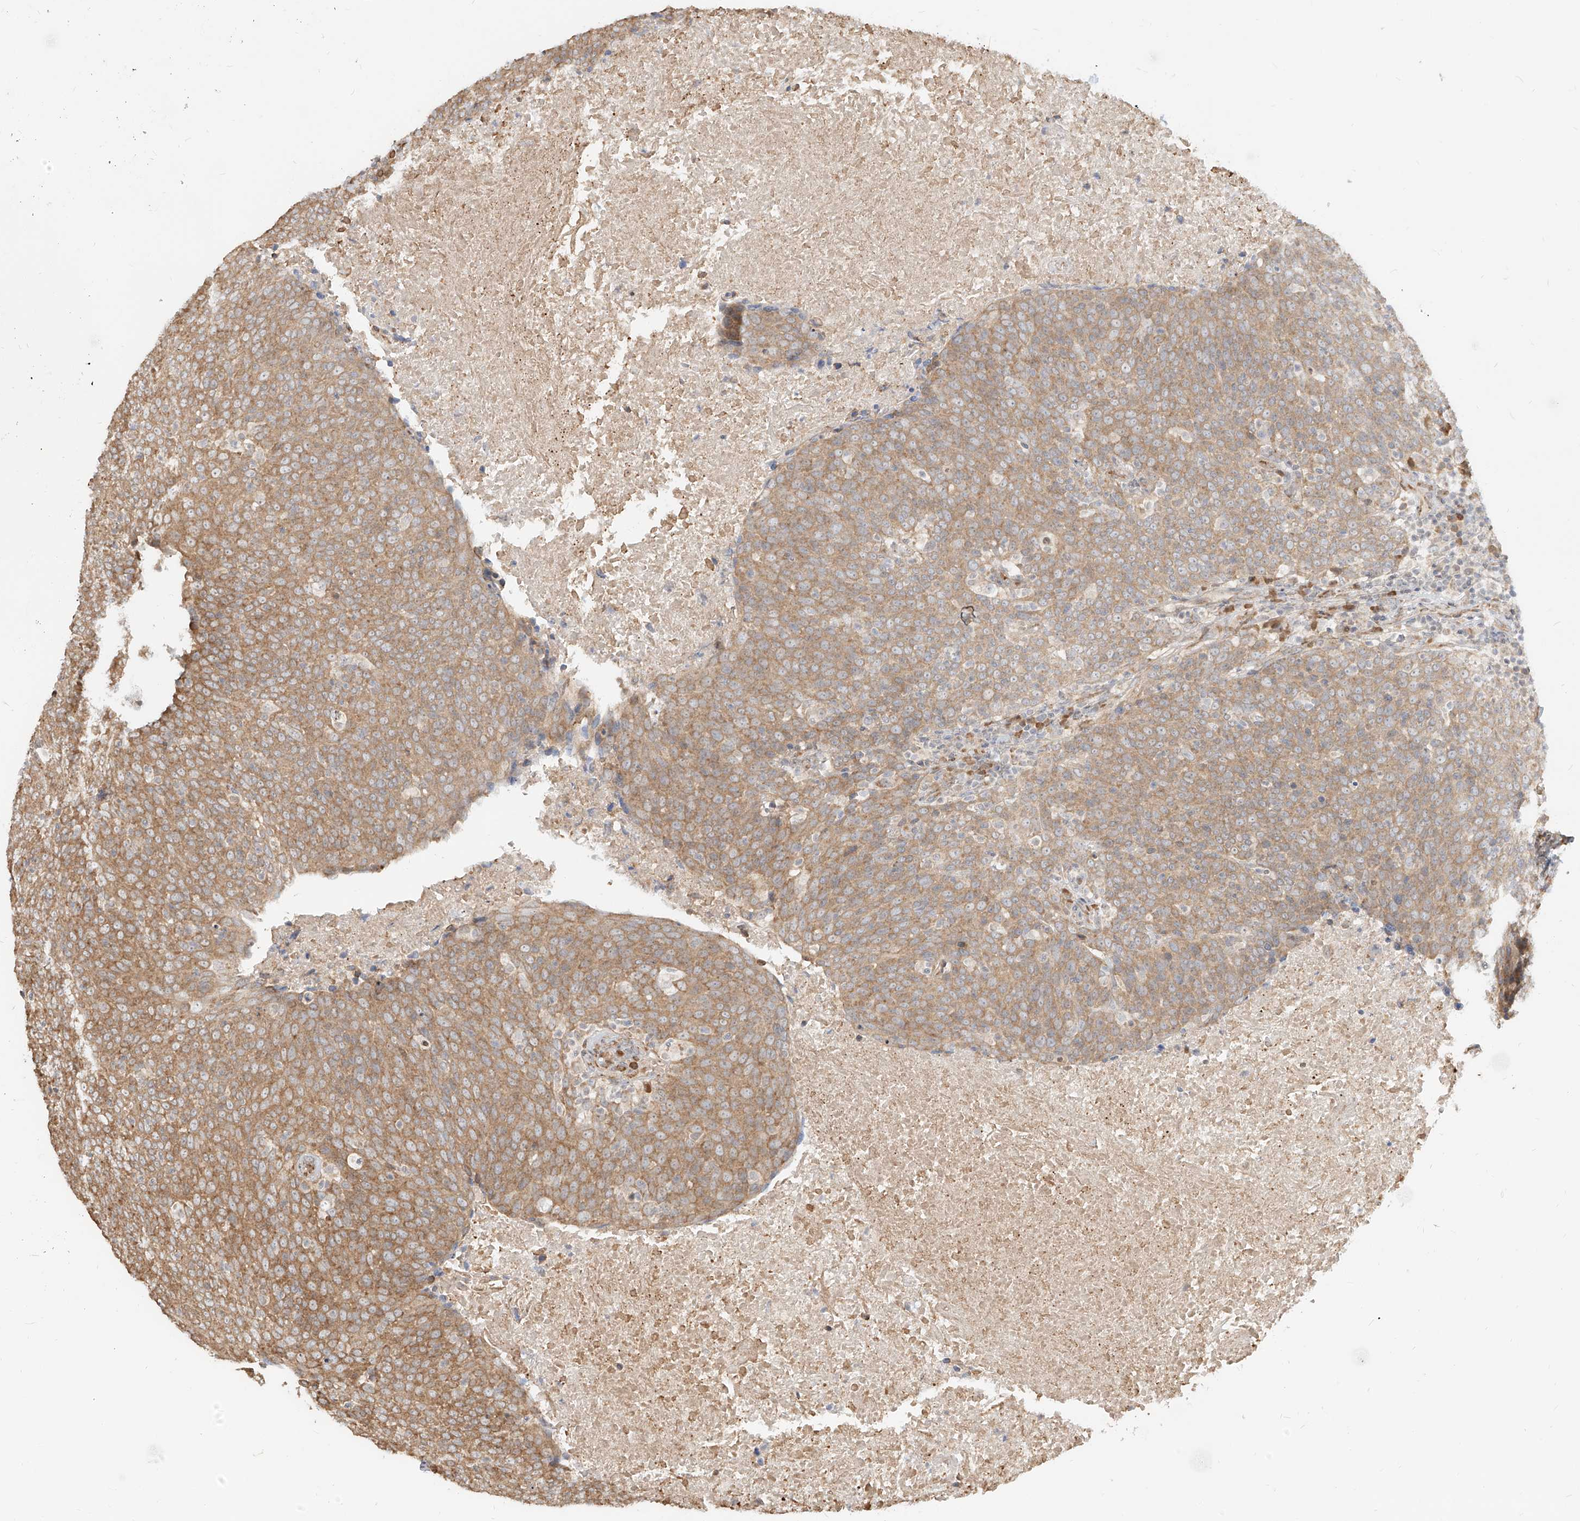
{"staining": {"intensity": "moderate", "quantity": ">75%", "location": "cytoplasmic/membranous"}, "tissue": "head and neck cancer", "cell_type": "Tumor cells", "image_type": "cancer", "snomed": [{"axis": "morphology", "description": "Squamous cell carcinoma, NOS"}, {"axis": "morphology", "description": "Squamous cell carcinoma, metastatic, NOS"}, {"axis": "topography", "description": "Lymph node"}, {"axis": "topography", "description": "Head-Neck"}], "caption": "Head and neck cancer (squamous cell carcinoma) stained with a brown dye displays moderate cytoplasmic/membranous positive positivity in about >75% of tumor cells.", "gene": "UBE2K", "patient": {"sex": "male", "age": 62}}